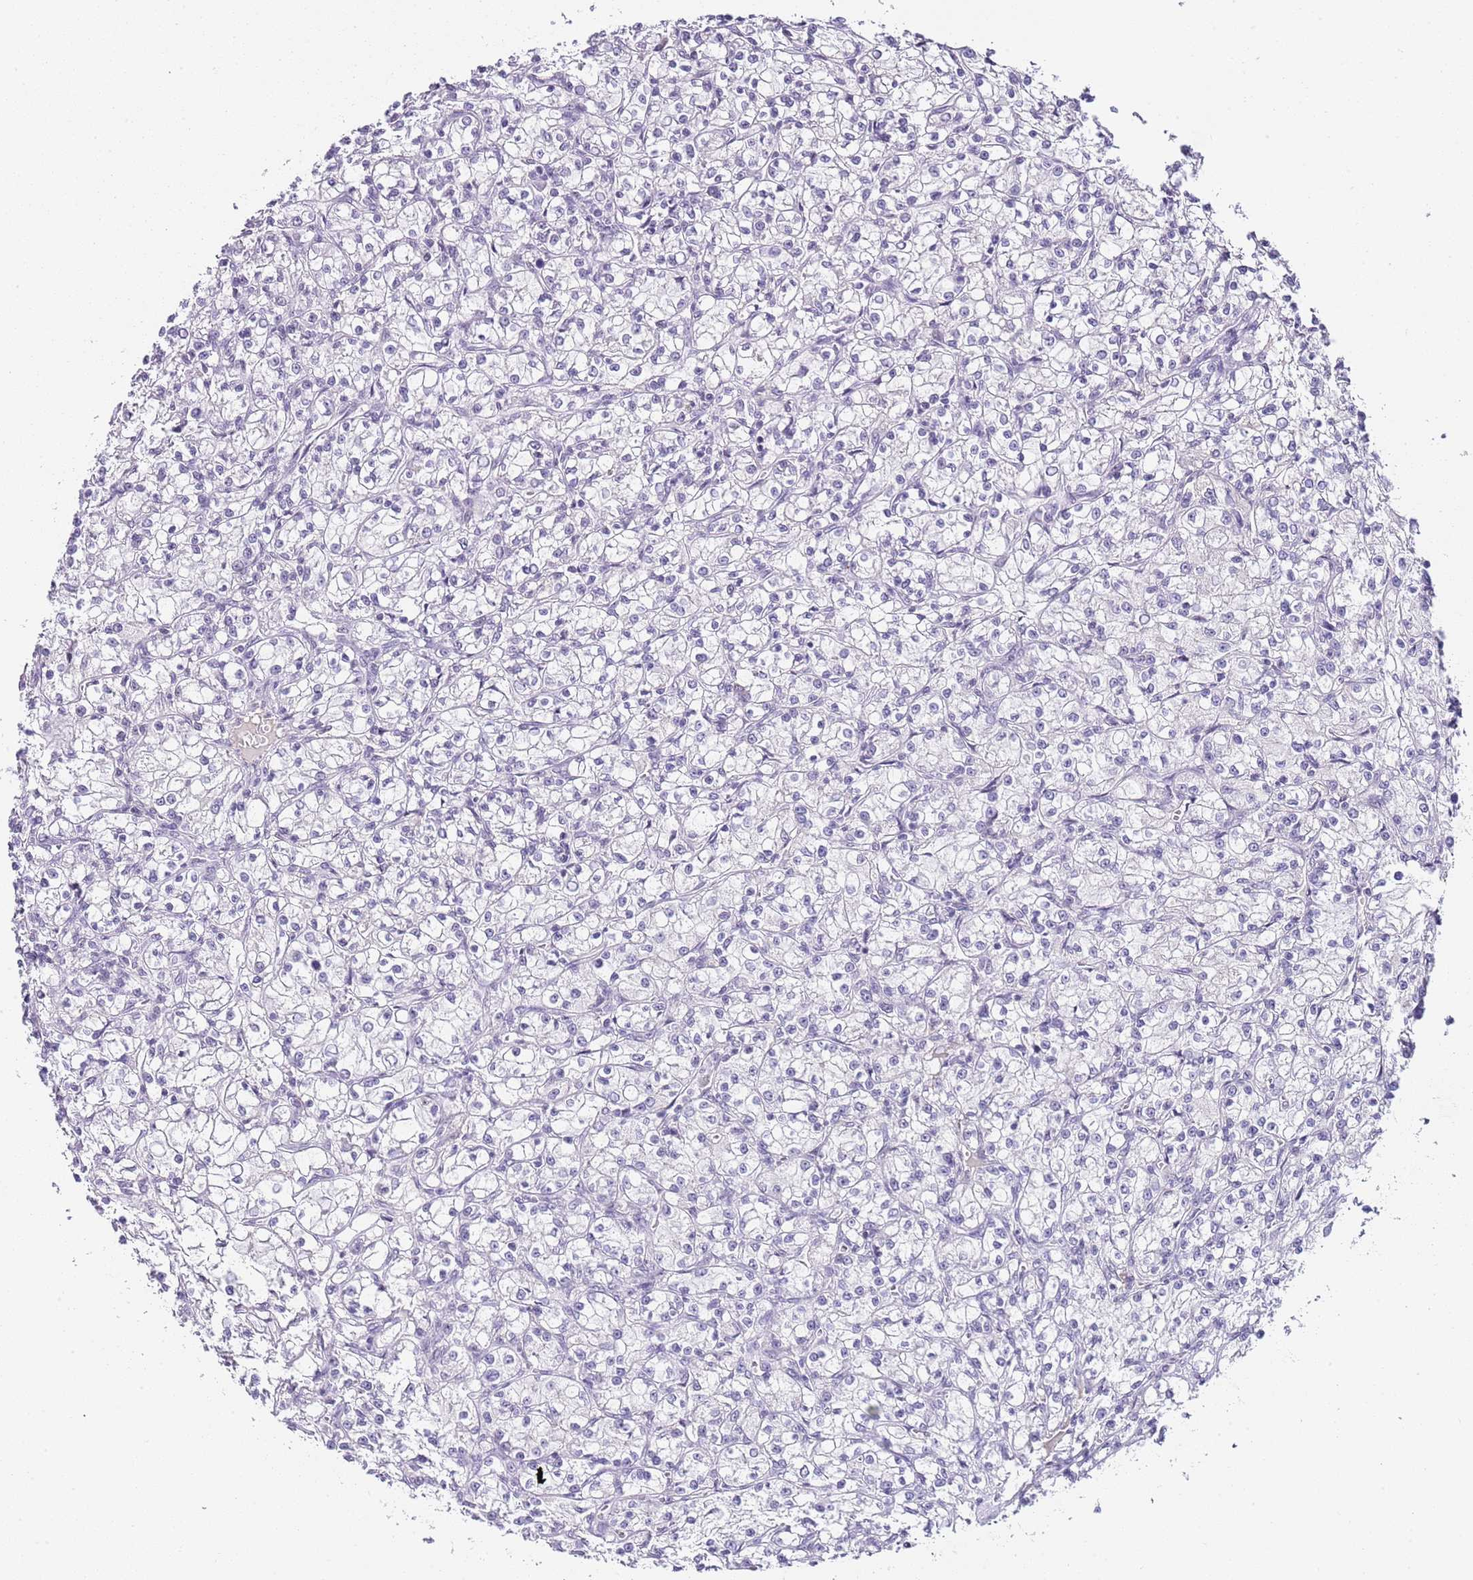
{"staining": {"intensity": "negative", "quantity": "none", "location": "none"}, "tissue": "renal cancer", "cell_type": "Tumor cells", "image_type": "cancer", "snomed": [{"axis": "morphology", "description": "Adenocarcinoma, NOS"}, {"axis": "topography", "description": "Kidney"}], "caption": "An IHC photomicrograph of adenocarcinoma (renal) is shown. There is no staining in tumor cells of adenocarcinoma (renal).", "gene": "NOP56", "patient": {"sex": "female", "age": 59}}